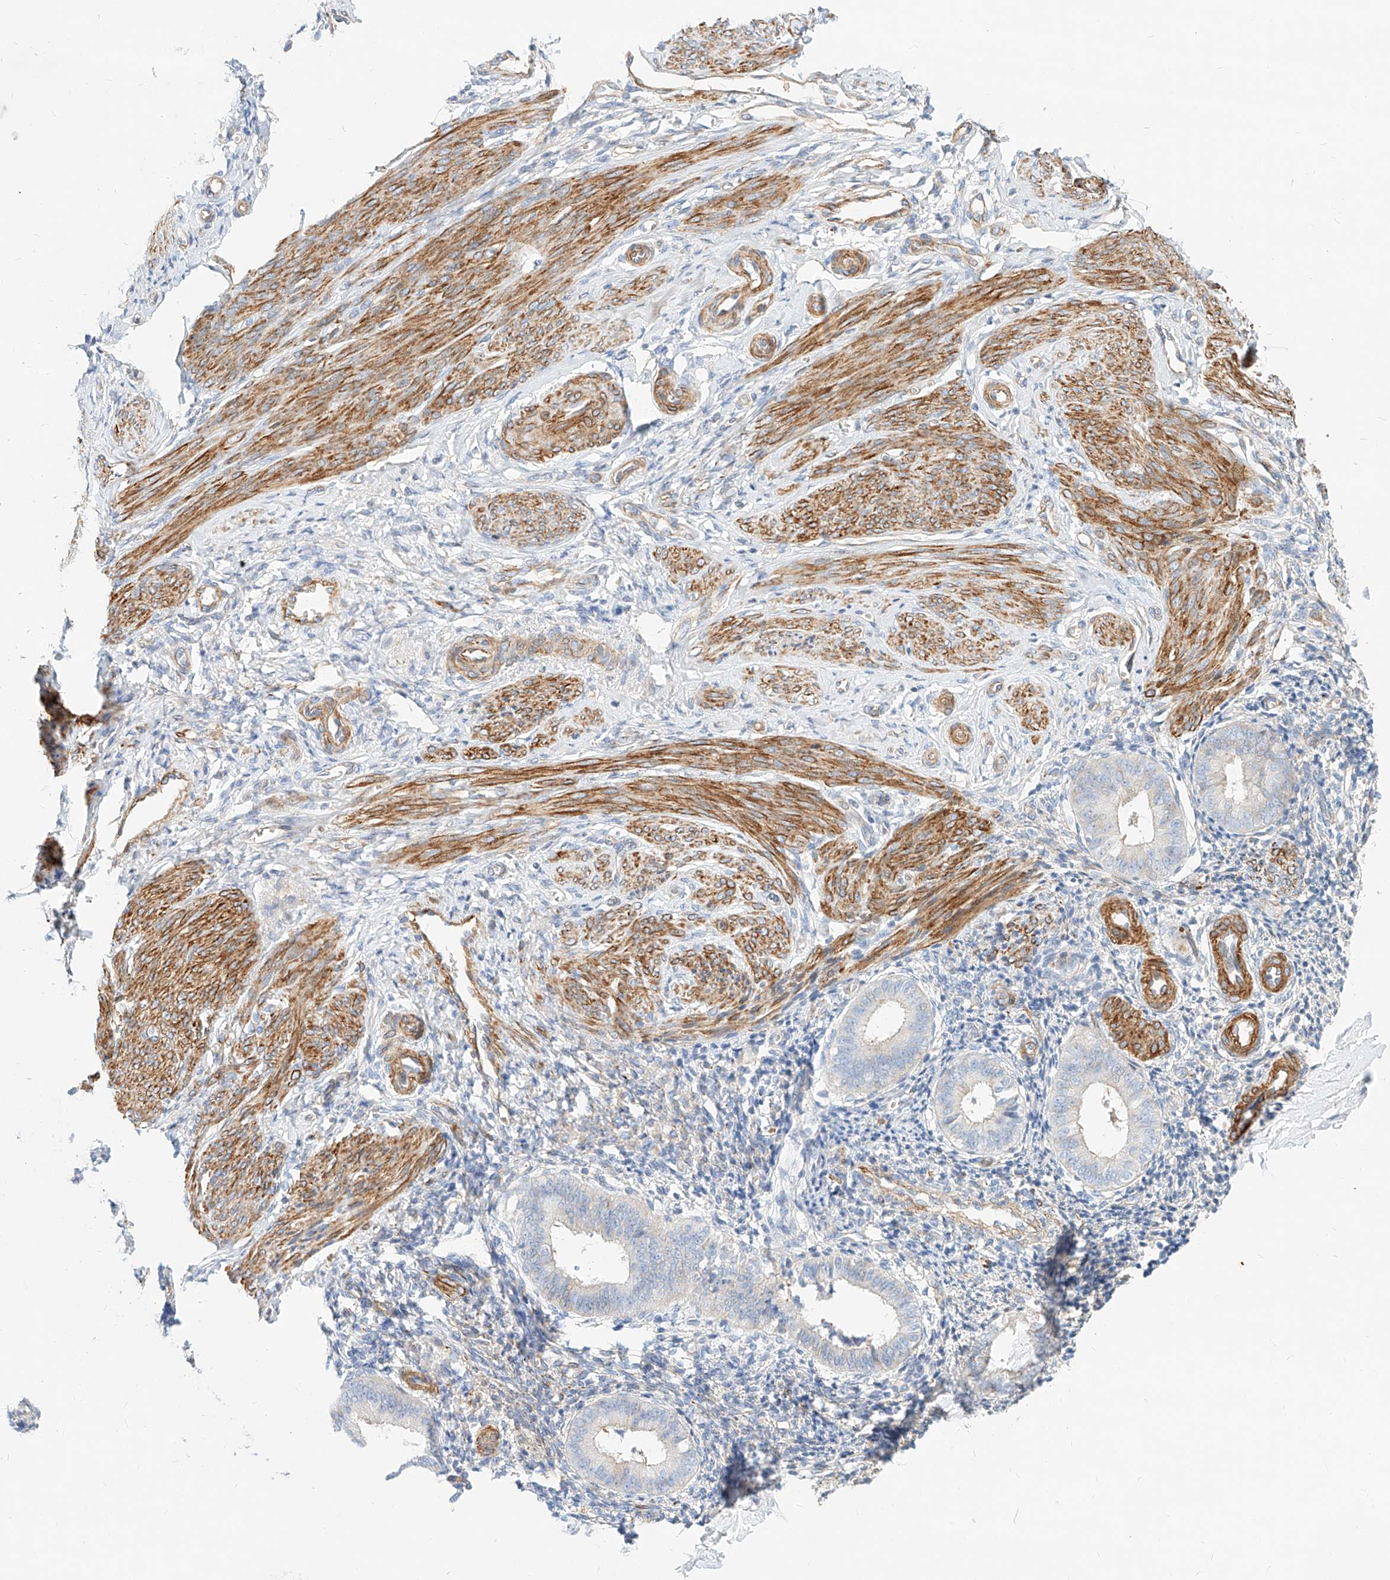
{"staining": {"intensity": "negative", "quantity": "none", "location": "none"}, "tissue": "endometrium", "cell_type": "Cells in endometrial stroma", "image_type": "normal", "snomed": [{"axis": "morphology", "description": "Normal tissue, NOS"}, {"axis": "topography", "description": "Uterus"}, {"axis": "topography", "description": "Endometrium"}], "caption": "Immunohistochemistry (IHC) micrograph of normal endometrium: human endometrium stained with DAB displays no significant protein positivity in cells in endometrial stroma. (DAB immunohistochemistry (IHC) visualized using brightfield microscopy, high magnification).", "gene": "KCNH5", "patient": {"sex": "female", "age": 48}}